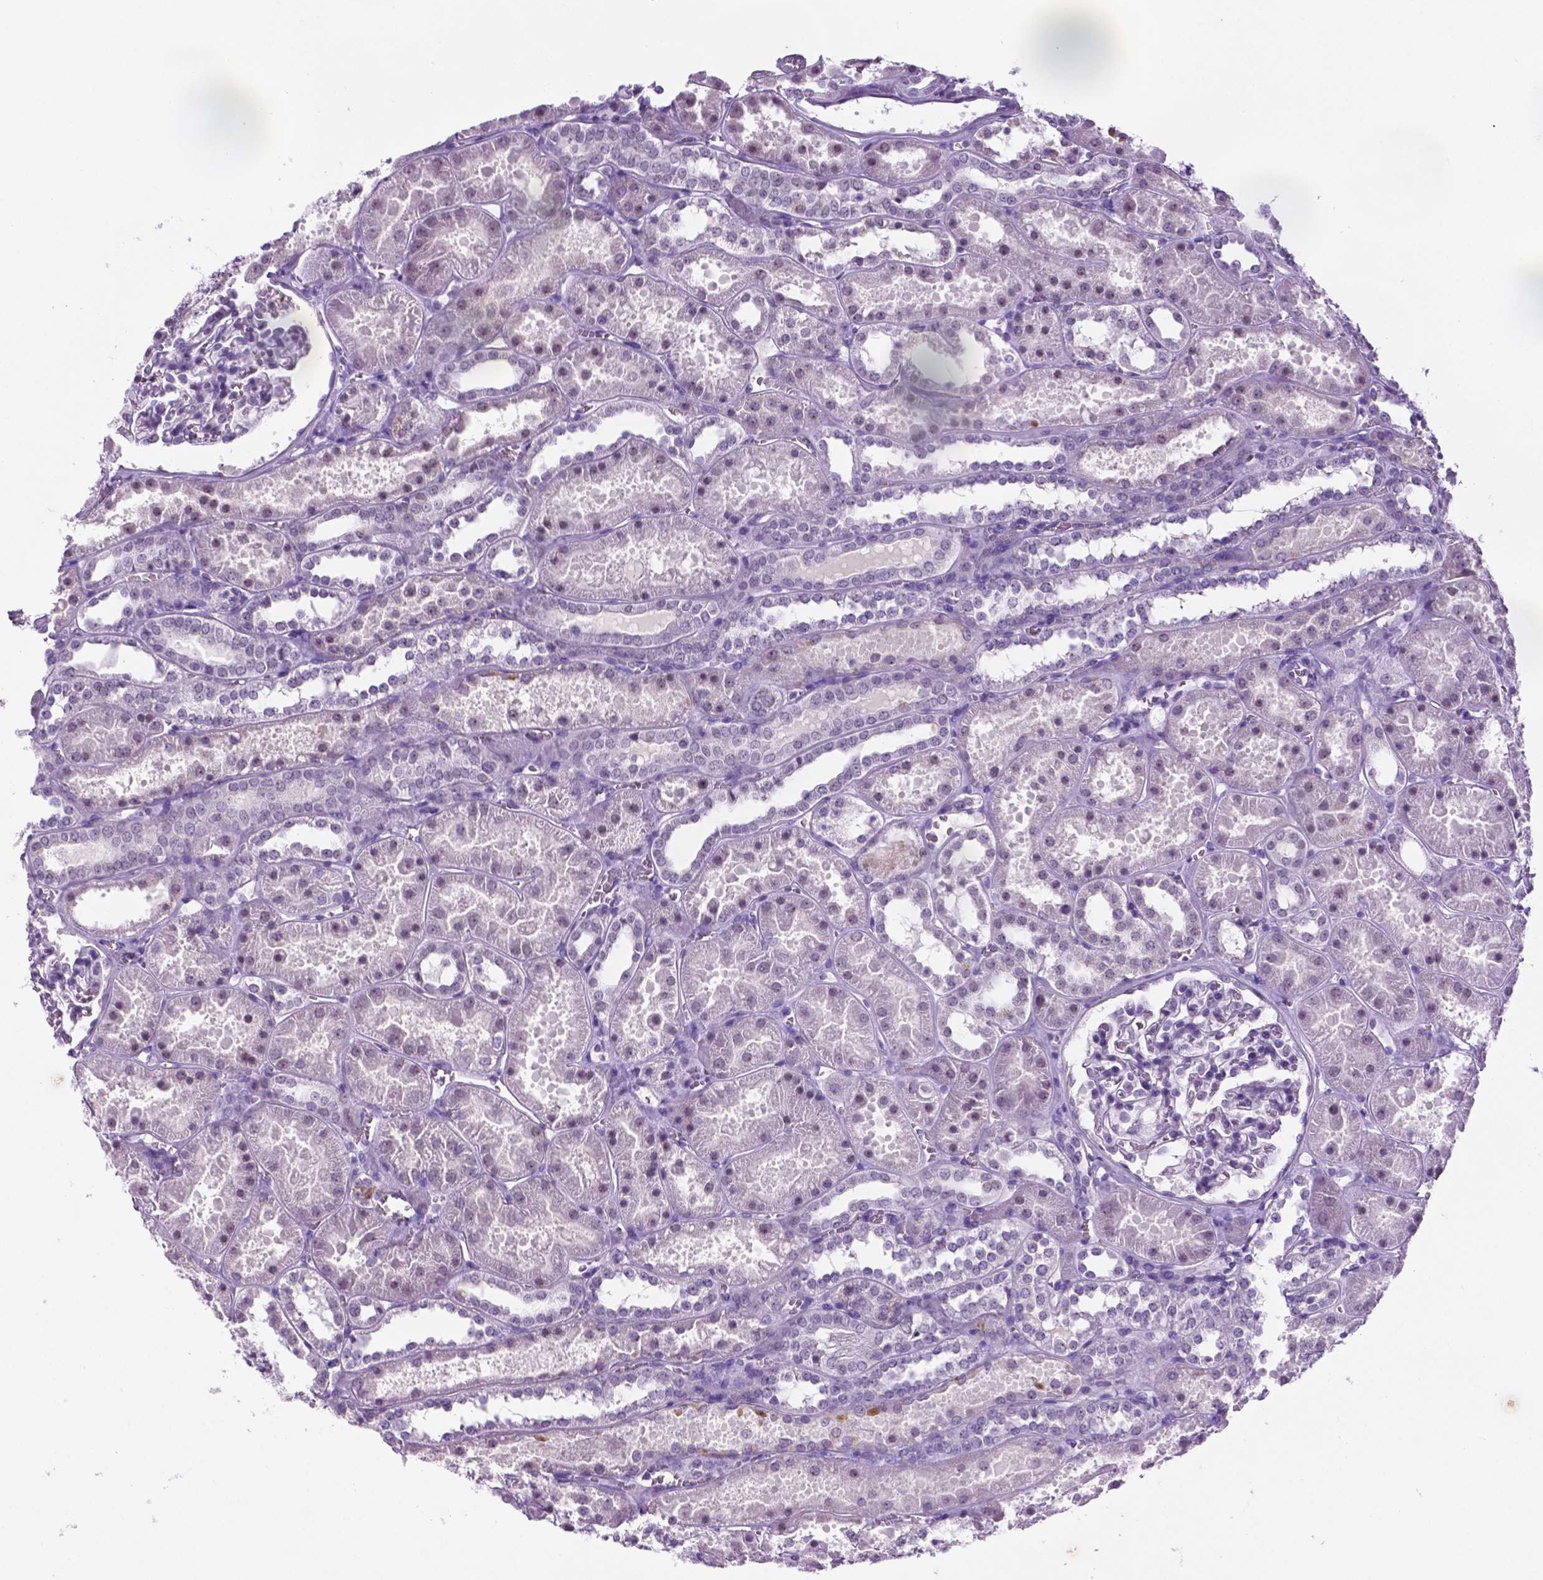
{"staining": {"intensity": "negative", "quantity": "none", "location": "none"}, "tissue": "kidney", "cell_type": "Cells in glomeruli", "image_type": "normal", "snomed": [{"axis": "morphology", "description": "Normal tissue, NOS"}, {"axis": "topography", "description": "Kidney"}], "caption": "This is an immunohistochemistry photomicrograph of normal human kidney. There is no positivity in cells in glomeruli.", "gene": "C18orf21", "patient": {"sex": "female", "age": 41}}